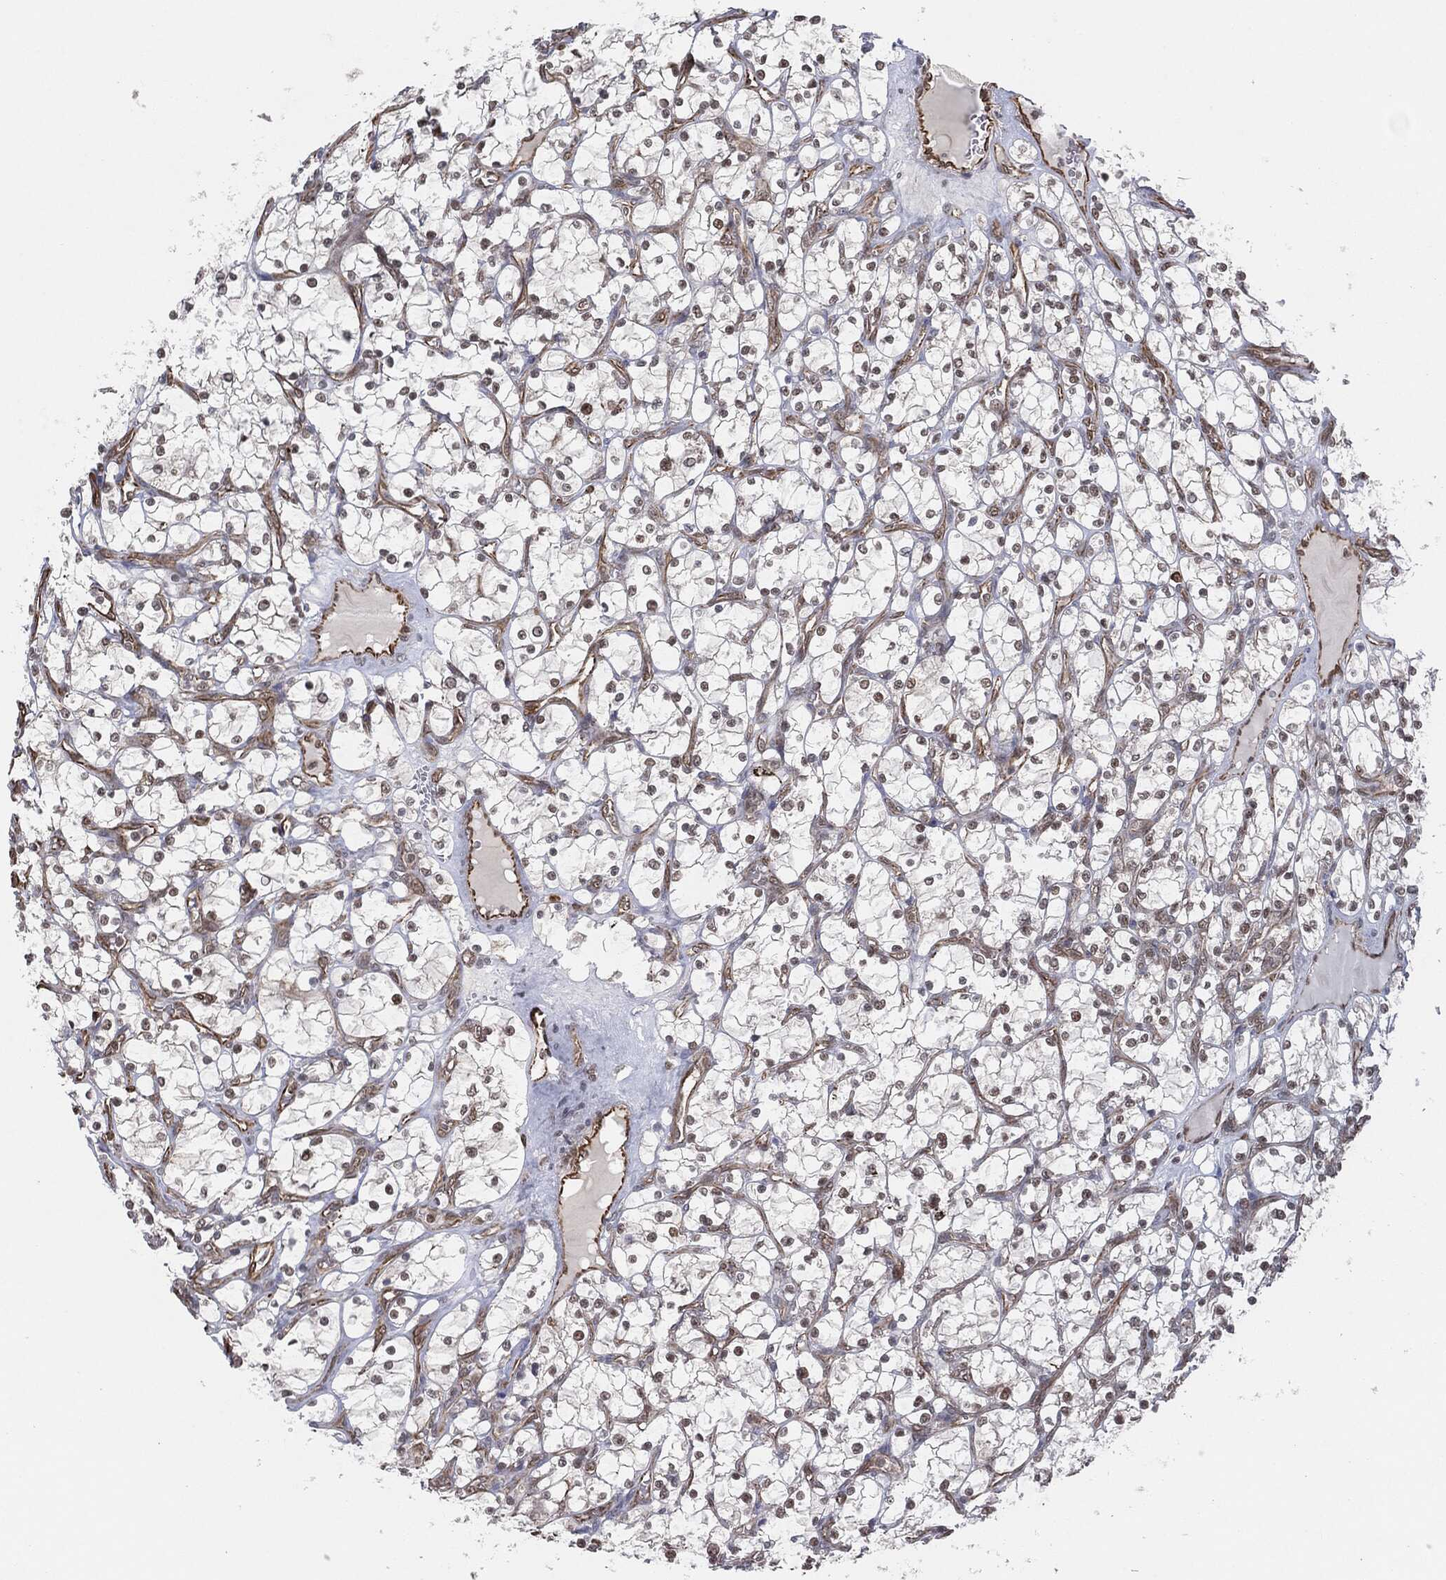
{"staining": {"intensity": "moderate", "quantity": "25%-75%", "location": "nuclear"}, "tissue": "renal cancer", "cell_type": "Tumor cells", "image_type": "cancer", "snomed": [{"axis": "morphology", "description": "Adenocarcinoma, NOS"}, {"axis": "topography", "description": "Kidney"}], "caption": "An immunohistochemistry histopathology image of neoplastic tissue is shown. Protein staining in brown highlights moderate nuclear positivity in renal cancer (adenocarcinoma) within tumor cells.", "gene": "TP53RK", "patient": {"sex": "female", "age": 69}}